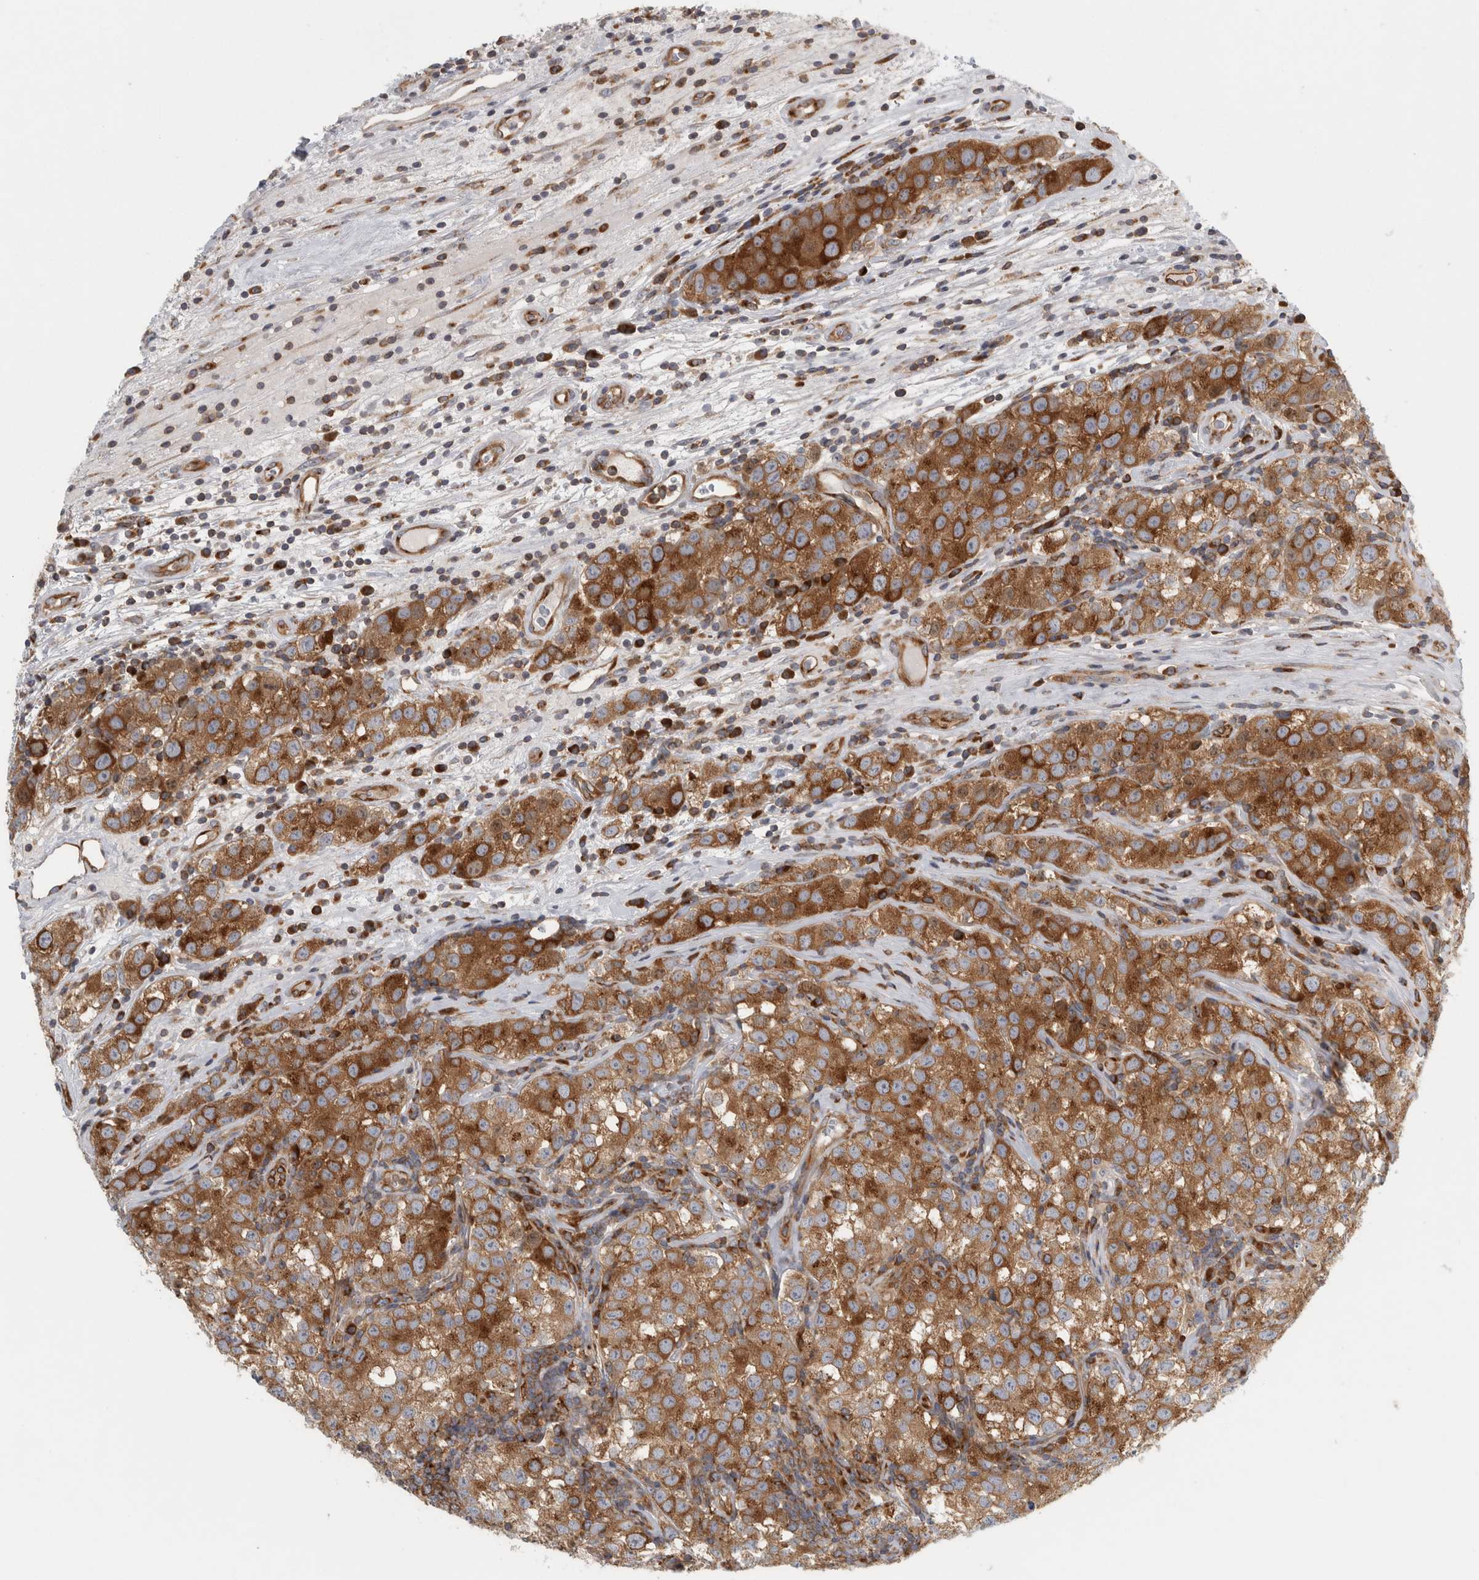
{"staining": {"intensity": "strong", "quantity": "25%-75%", "location": "cytoplasmic/membranous"}, "tissue": "testis cancer", "cell_type": "Tumor cells", "image_type": "cancer", "snomed": [{"axis": "morphology", "description": "Seminoma, NOS"}, {"axis": "morphology", "description": "Carcinoma, Embryonal, NOS"}, {"axis": "topography", "description": "Testis"}], "caption": "Testis cancer stained with immunohistochemistry exhibits strong cytoplasmic/membranous positivity in approximately 25%-75% of tumor cells.", "gene": "PEX6", "patient": {"sex": "male", "age": 43}}